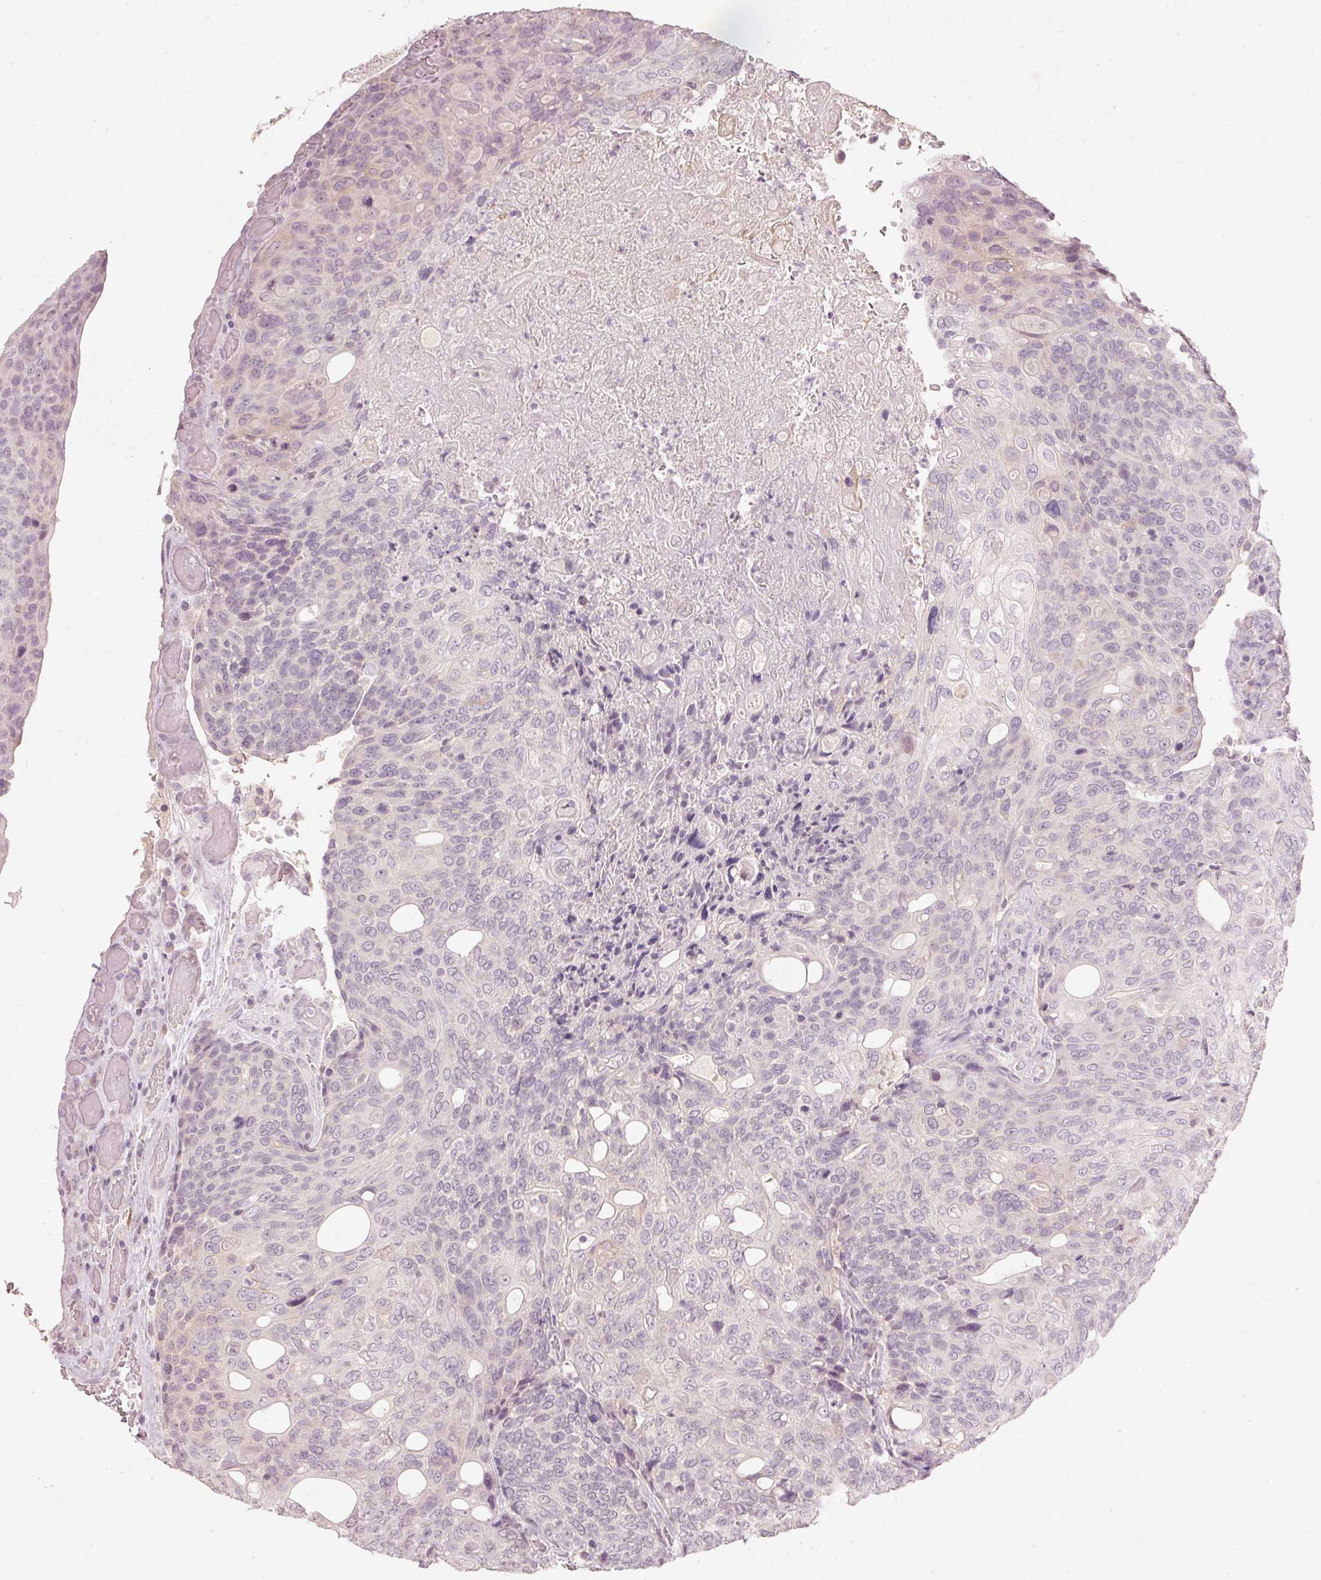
{"staining": {"intensity": "negative", "quantity": "none", "location": "none"}, "tissue": "urothelial cancer", "cell_type": "Tumor cells", "image_type": "cancer", "snomed": [{"axis": "morphology", "description": "Urothelial carcinoma, High grade"}, {"axis": "topography", "description": "Urinary bladder"}], "caption": "Urothelial carcinoma (high-grade) stained for a protein using IHC exhibits no expression tumor cells.", "gene": "STEAP1", "patient": {"sex": "female", "age": 70}}